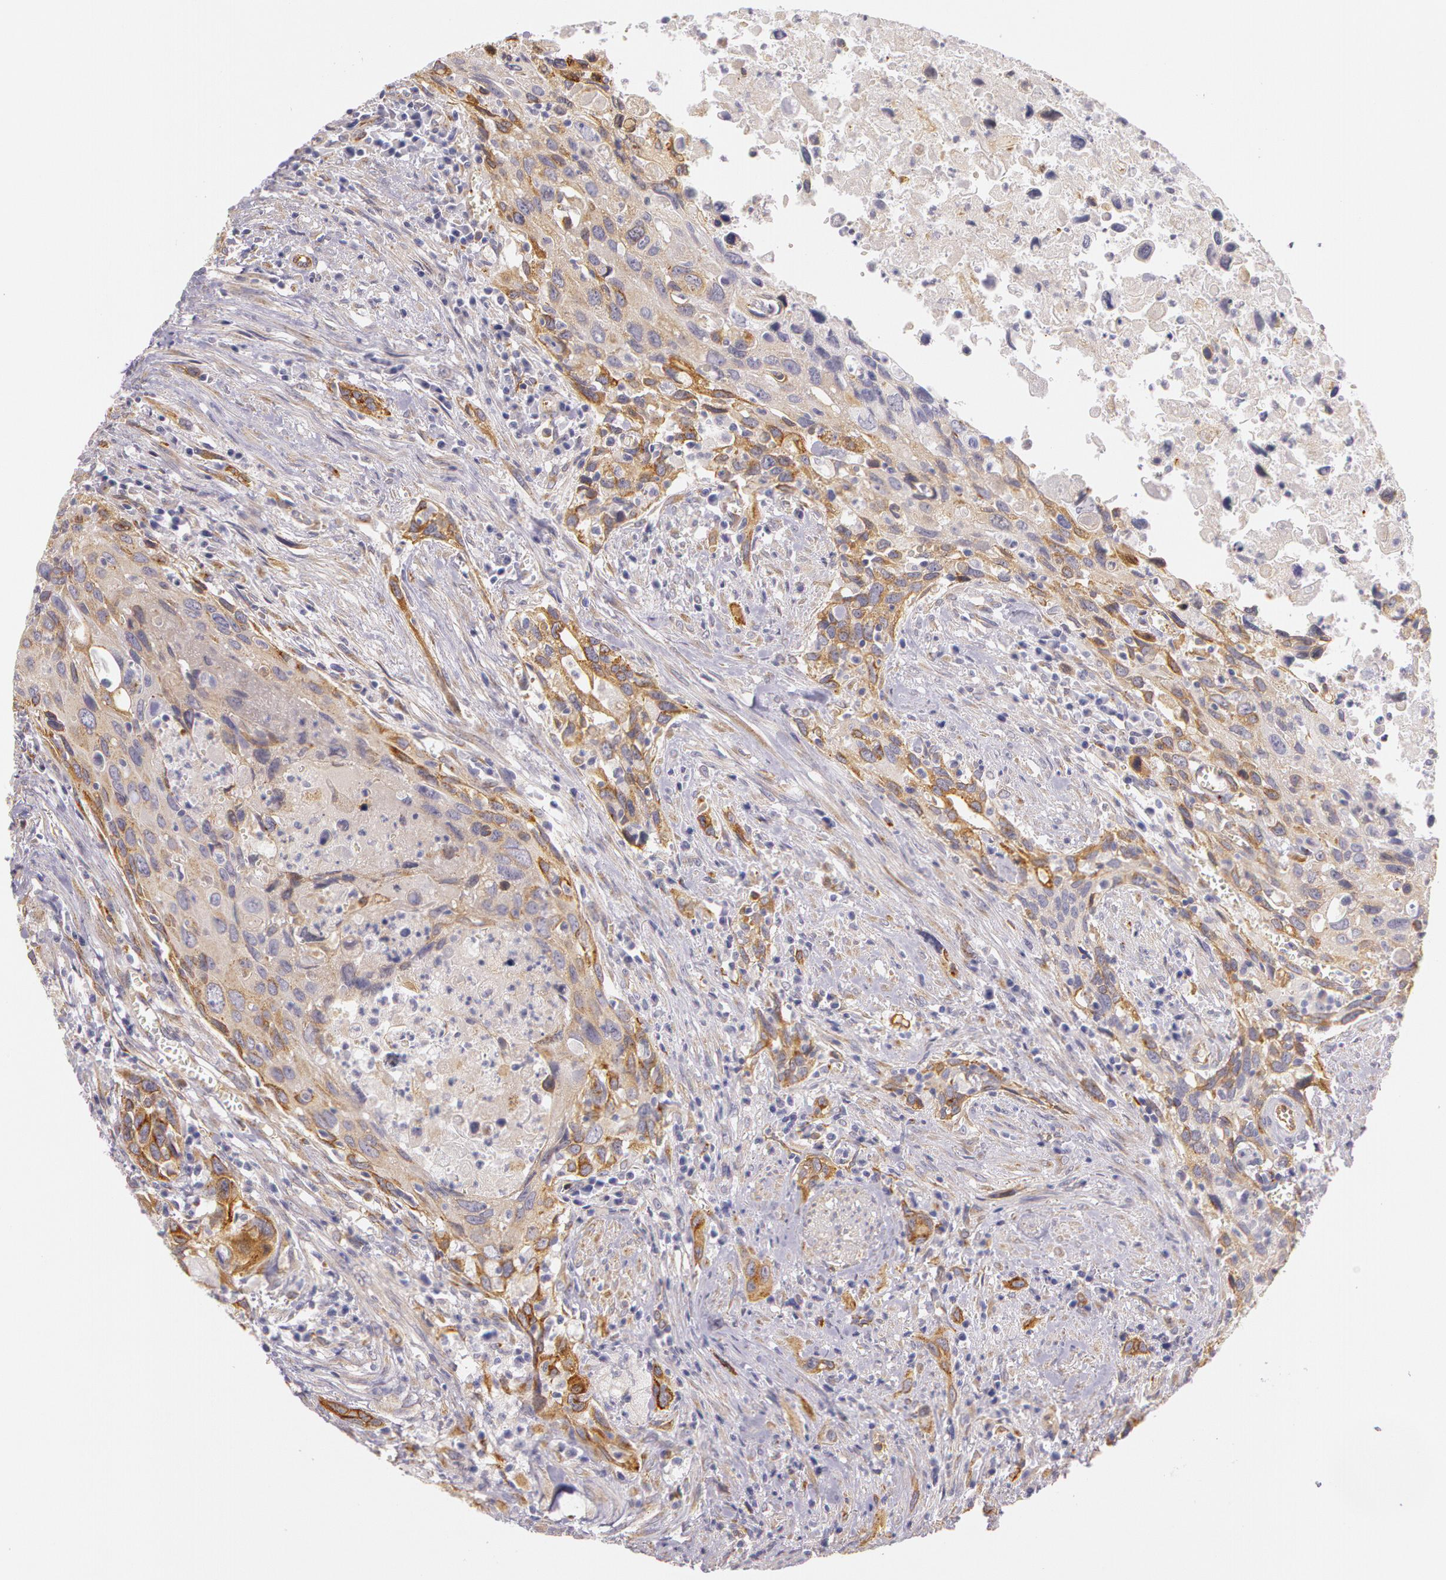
{"staining": {"intensity": "moderate", "quantity": ">75%", "location": "cytoplasmic/membranous"}, "tissue": "urothelial cancer", "cell_type": "Tumor cells", "image_type": "cancer", "snomed": [{"axis": "morphology", "description": "Urothelial carcinoma, High grade"}, {"axis": "topography", "description": "Urinary bladder"}], "caption": "There is medium levels of moderate cytoplasmic/membranous staining in tumor cells of high-grade urothelial carcinoma, as demonstrated by immunohistochemical staining (brown color).", "gene": "APP", "patient": {"sex": "male", "age": 71}}